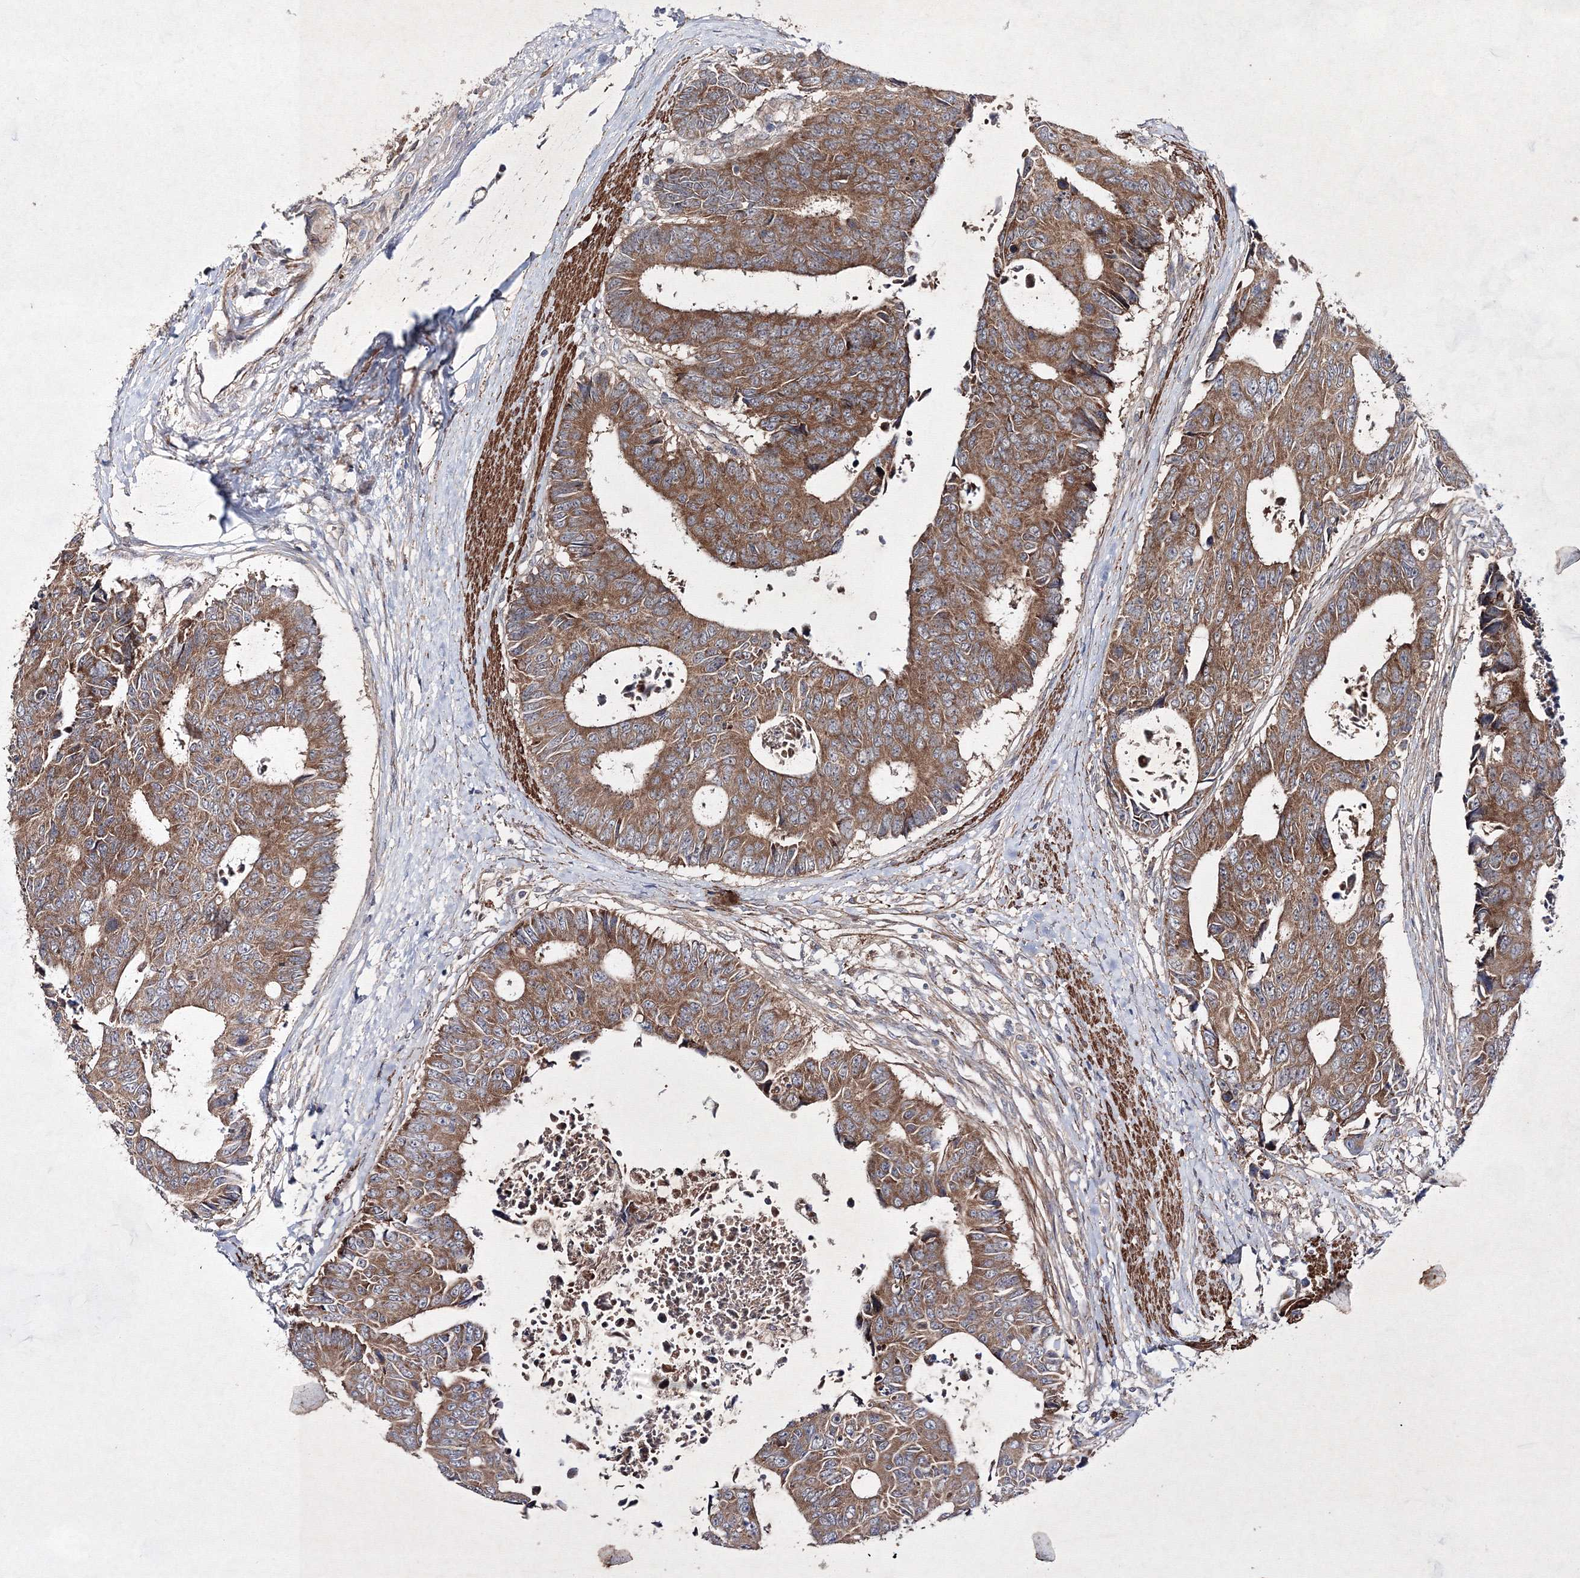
{"staining": {"intensity": "moderate", "quantity": ">75%", "location": "cytoplasmic/membranous"}, "tissue": "colorectal cancer", "cell_type": "Tumor cells", "image_type": "cancer", "snomed": [{"axis": "morphology", "description": "Adenocarcinoma, NOS"}, {"axis": "topography", "description": "Rectum"}], "caption": "Immunohistochemistry (IHC) photomicrograph of human colorectal adenocarcinoma stained for a protein (brown), which displays medium levels of moderate cytoplasmic/membranous expression in about >75% of tumor cells.", "gene": "GFM1", "patient": {"sex": "male", "age": 84}}